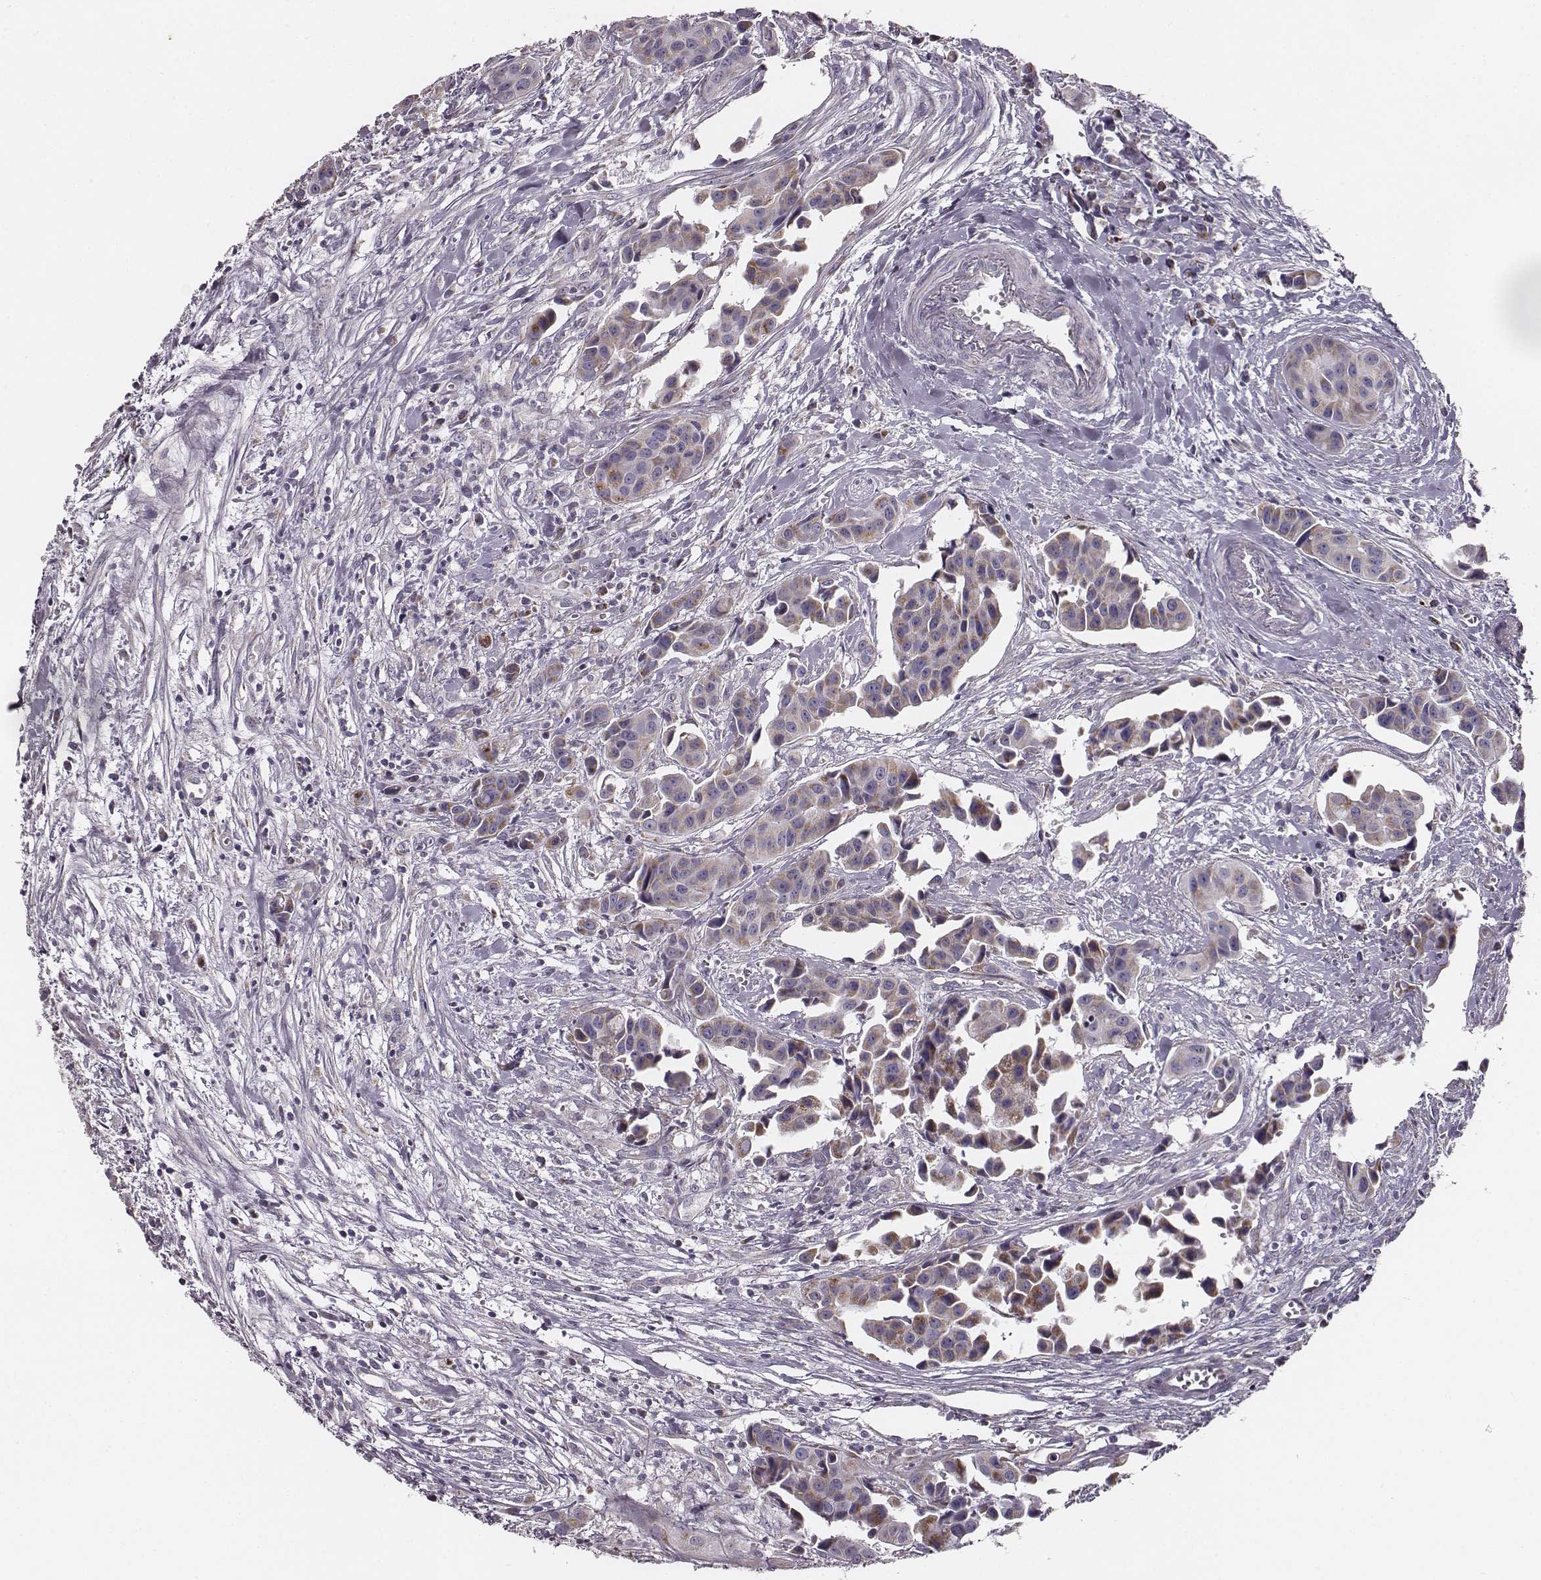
{"staining": {"intensity": "weak", "quantity": "25%-75%", "location": "cytoplasmic/membranous"}, "tissue": "head and neck cancer", "cell_type": "Tumor cells", "image_type": "cancer", "snomed": [{"axis": "morphology", "description": "Adenocarcinoma, NOS"}, {"axis": "topography", "description": "Head-Neck"}], "caption": "Brown immunohistochemical staining in head and neck adenocarcinoma demonstrates weak cytoplasmic/membranous positivity in about 25%-75% of tumor cells.", "gene": "UBL4B", "patient": {"sex": "male", "age": 76}}